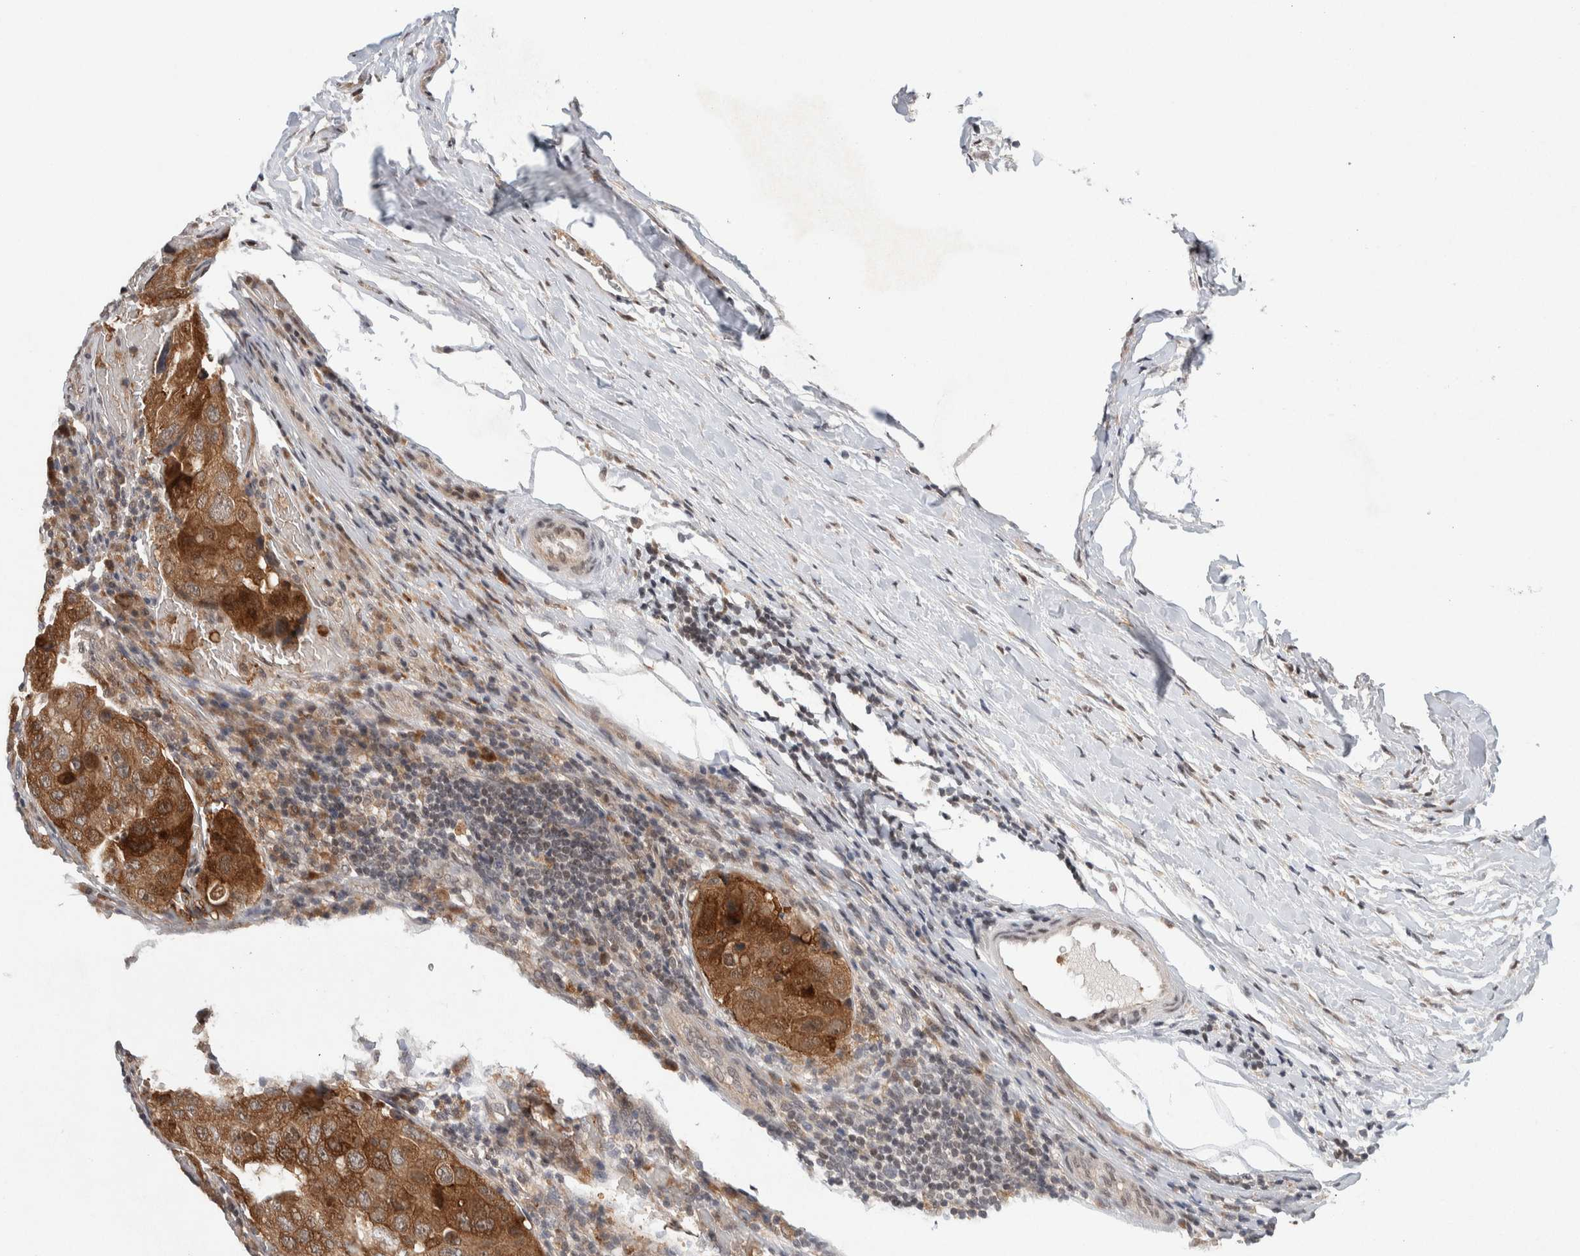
{"staining": {"intensity": "moderate", "quantity": ">75%", "location": "cytoplasmic/membranous"}, "tissue": "urothelial cancer", "cell_type": "Tumor cells", "image_type": "cancer", "snomed": [{"axis": "morphology", "description": "Urothelial carcinoma, High grade"}, {"axis": "topography", "description": "Lymph node"}, {"axis": "topography", "description": "Urinary bladder"}], "caption": "Human urothelial carcinoma (high-grade) stained with a protein marker shows moderate staining in tumor cells.", "gene": "KCNK1", "patient": {"sex": "male", "age": 51}}